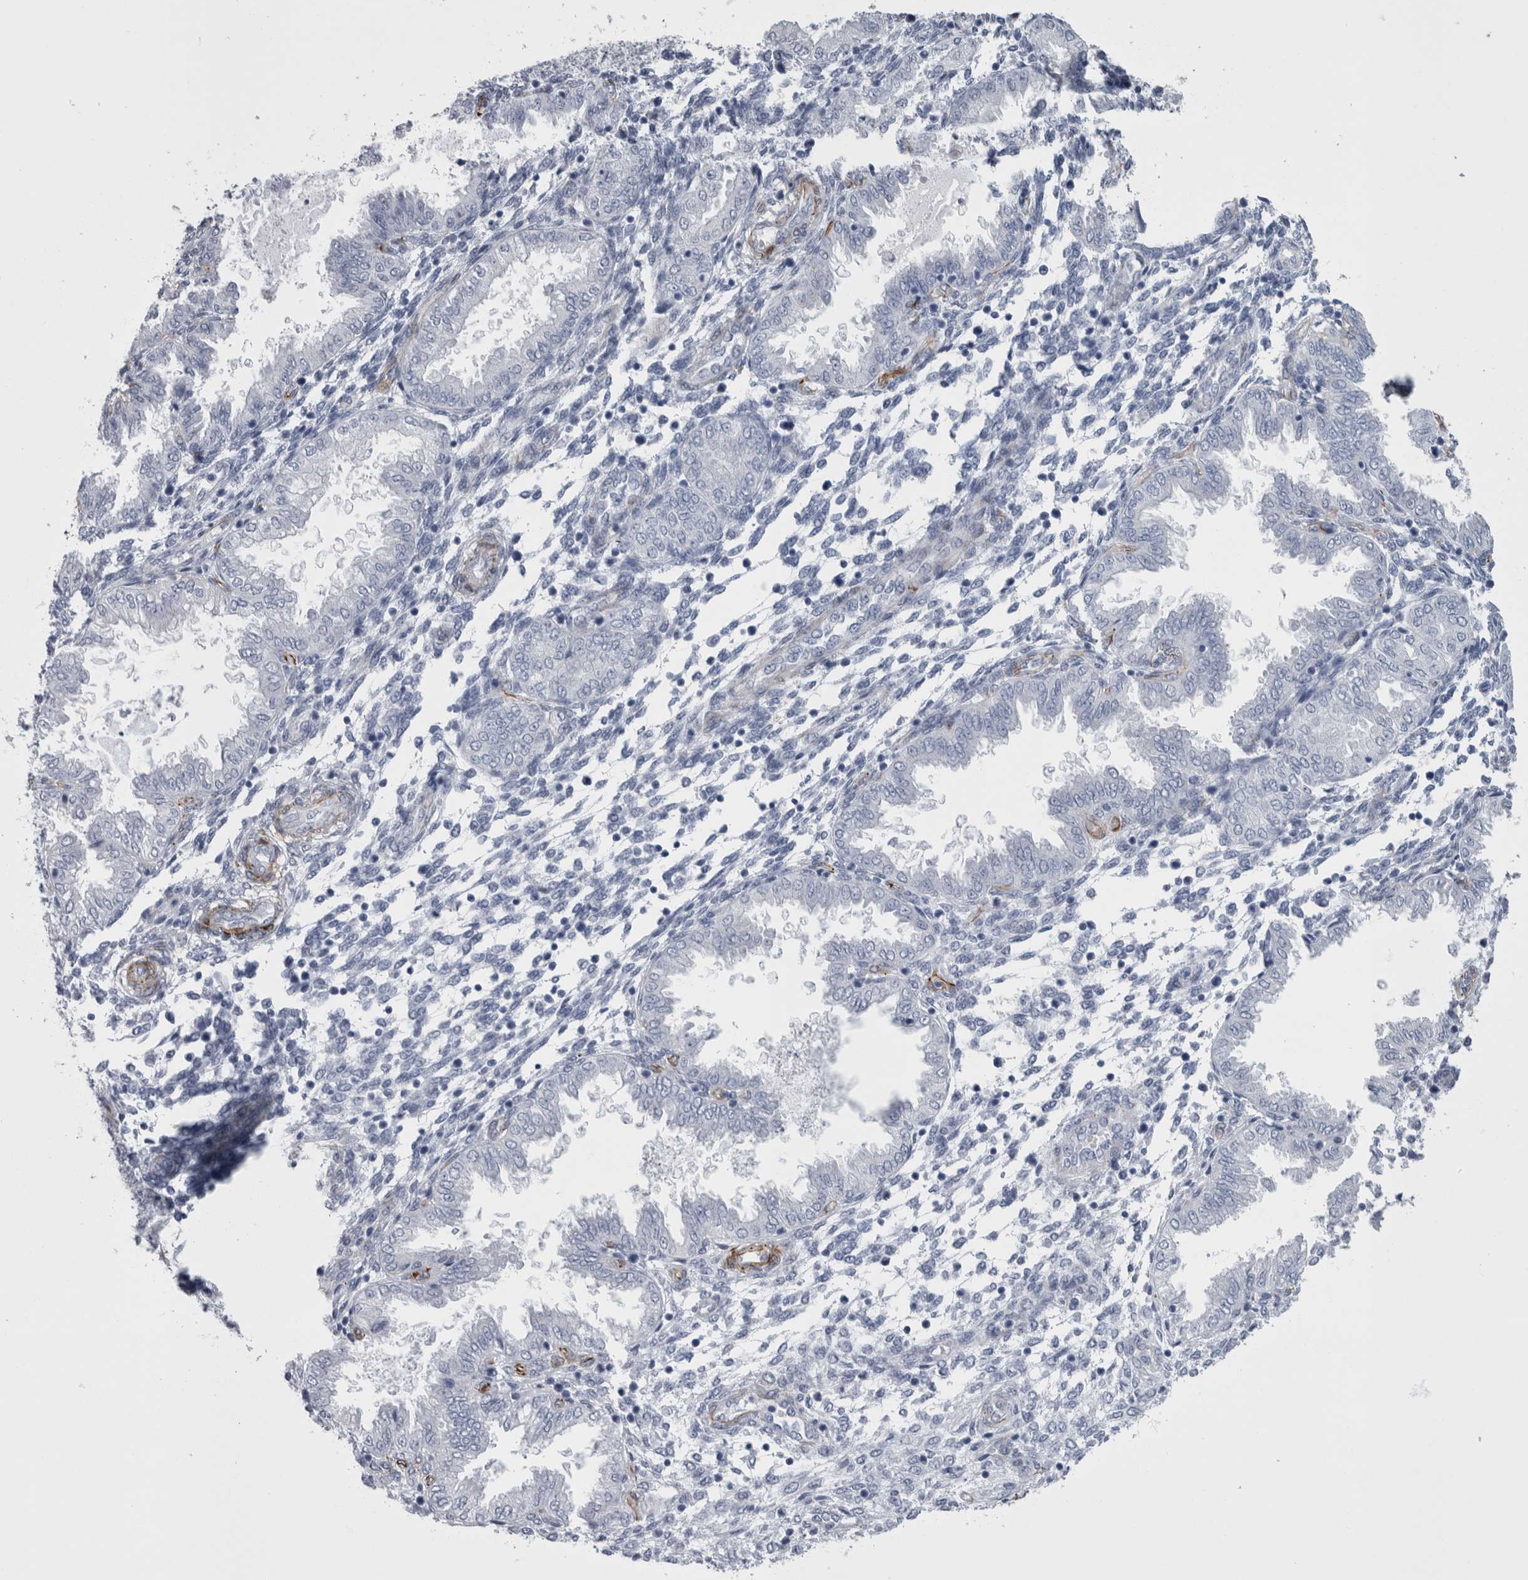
{"staining": {"intensity": "negative", "quantity": "none", "location": "none"}, "tissue": "endometrium", "cell_type": "Cells in endometrial stroma", "image_type": "normal", "snomed": [{"axis": "morphology", "description": "Normal tissue, NOS"}, {"axis": "topography", "description": "Endometrium"}], "caption": "Image shows no significant protein expression in cells in endometrial stroma of normal endometrium.", "gene": "VWDE", "patient": {"sex": "female", "age": 33}}